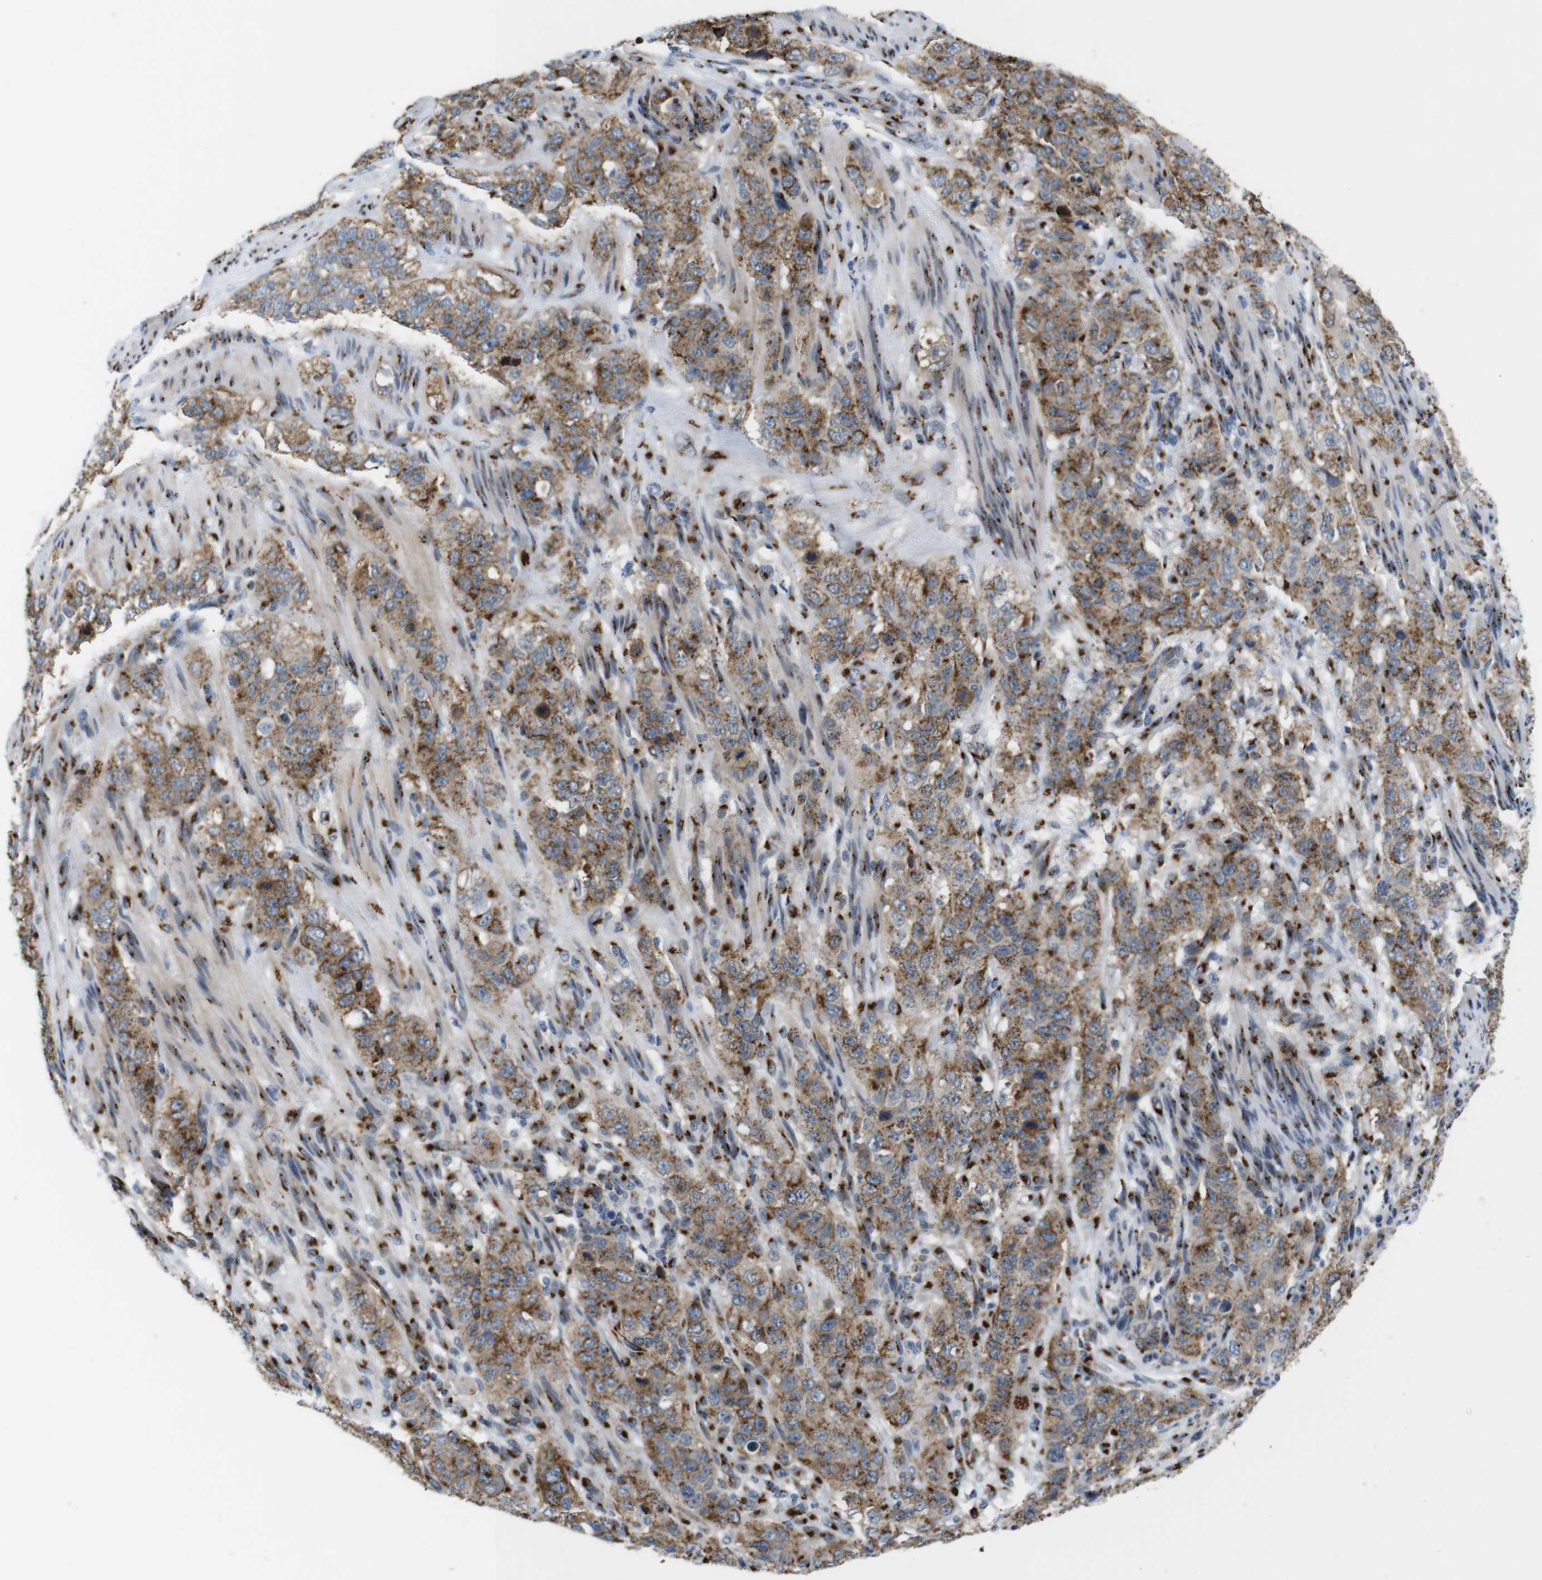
{"staining": {"intensity": "moderate", "quantity": ">75%", "location": "cytoplasmic/membranous"}, "tissue": "stomach cancer", "cell_type": "Tumor cells", "image_type": "cancer", "snomed": [{"axis": "morphology", "description": "Adenocarcinoma, NOS"}, {"axis": "topography", "description": "Stomach"}], "caption": "High-magnification brightfield microscopy of stomach adenocarcinoma stained with DAB (brown) and counterstained with hematoxylin (blue). tumor cells exhibit moderate cytoplasmic/membranous expression is appreciated in approximately>75% of cells.", "gene": "TGOLN2", "patient": {"sex": "male", "age": 48}}